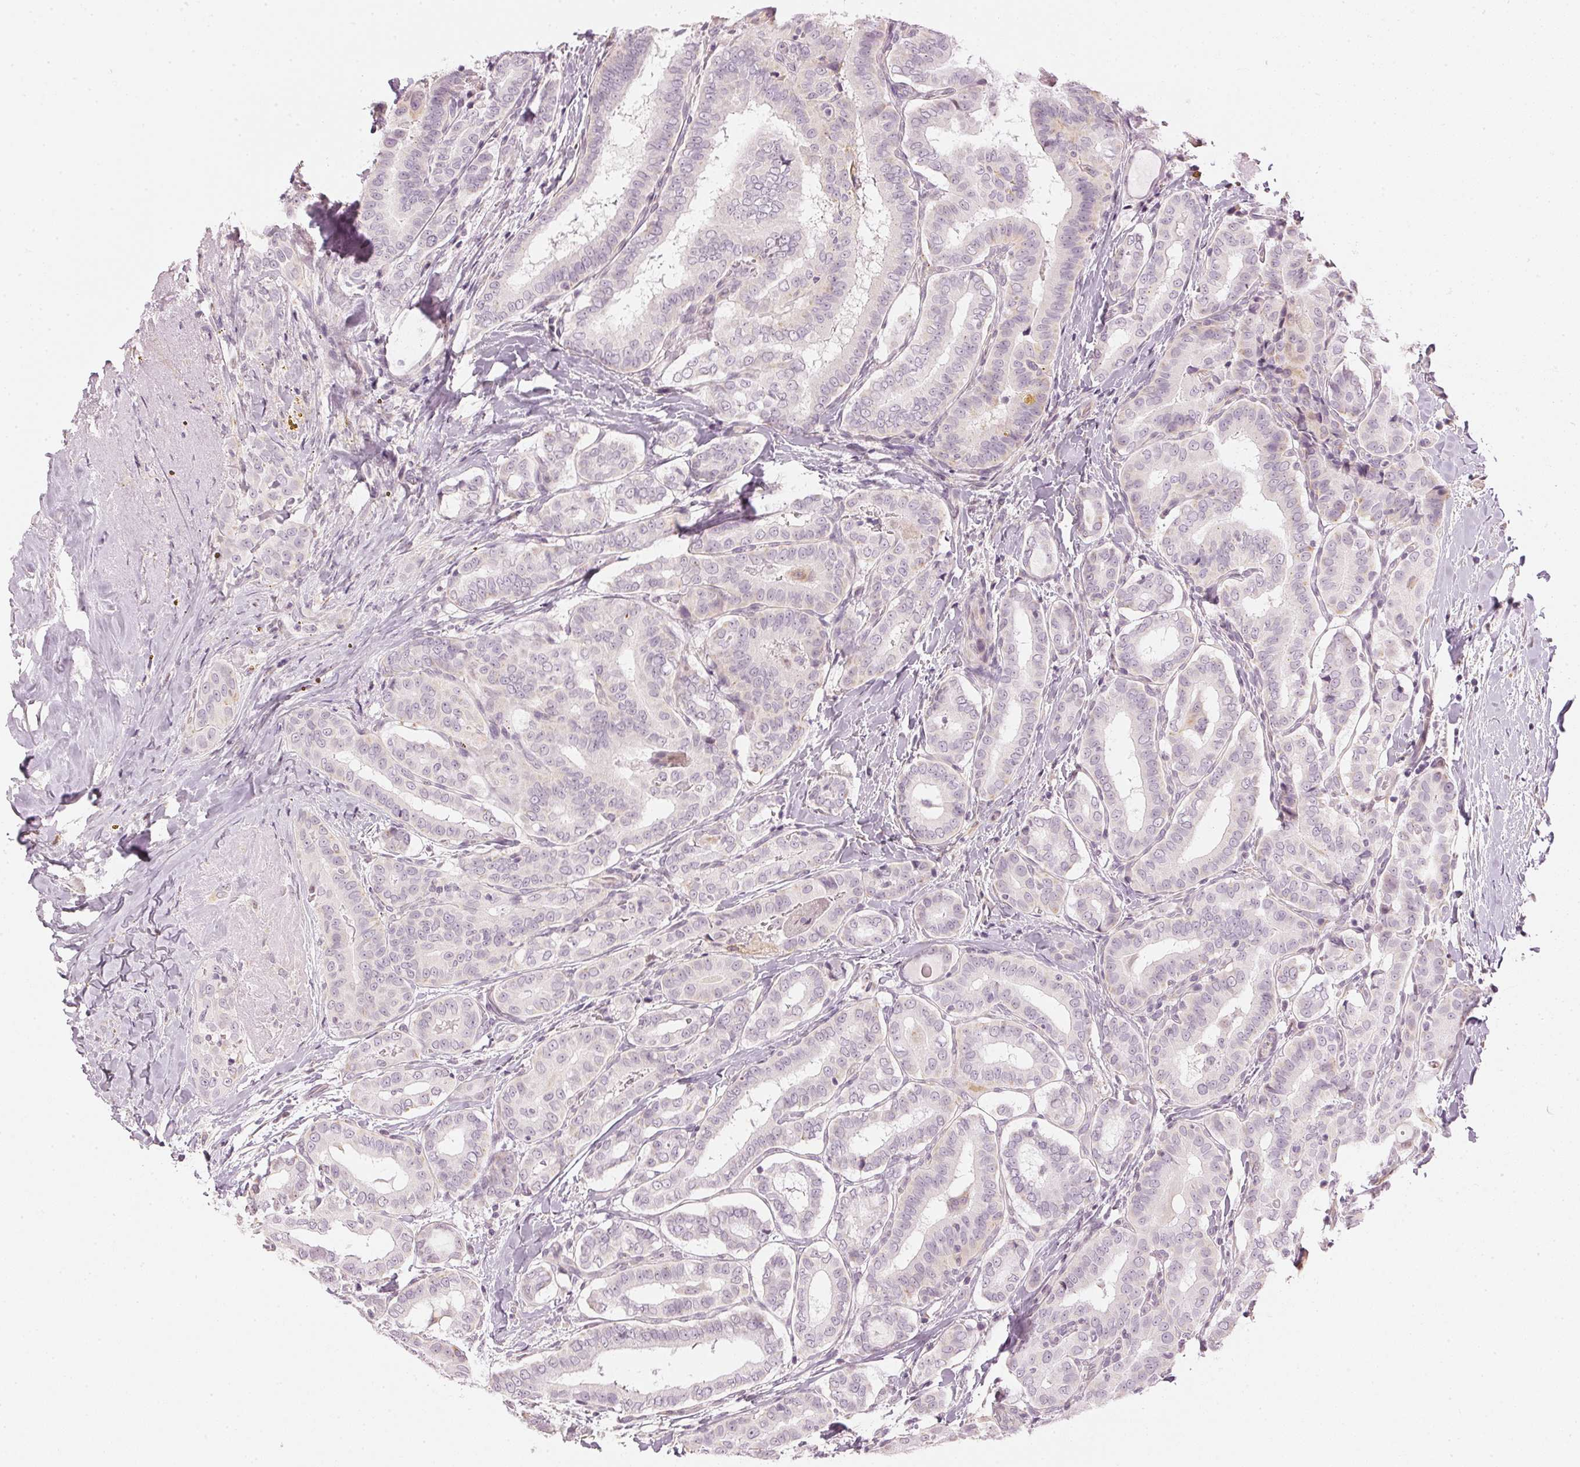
{"staining": {"intensity": "negative", "quantity": "none", "location": "none"}, "tissue": "thyroid cancer", "cell_type": "Tumor cells", "image_type": "cancer", "snomed": [{"axis": "morphology", "description": "Papillary adenocarcinoma, NOS"}, {"axis": "morphology", "description": "Papillary adenoma metastatic"}, {"axis": "topography", "description": "Thyroid gland"}], "caption": "There is no significant staining in tumor cells of papillary adenocarcinoma (thyroid).", "gene": "APLP1", "patient": {"sex": "female", "age": 50}}